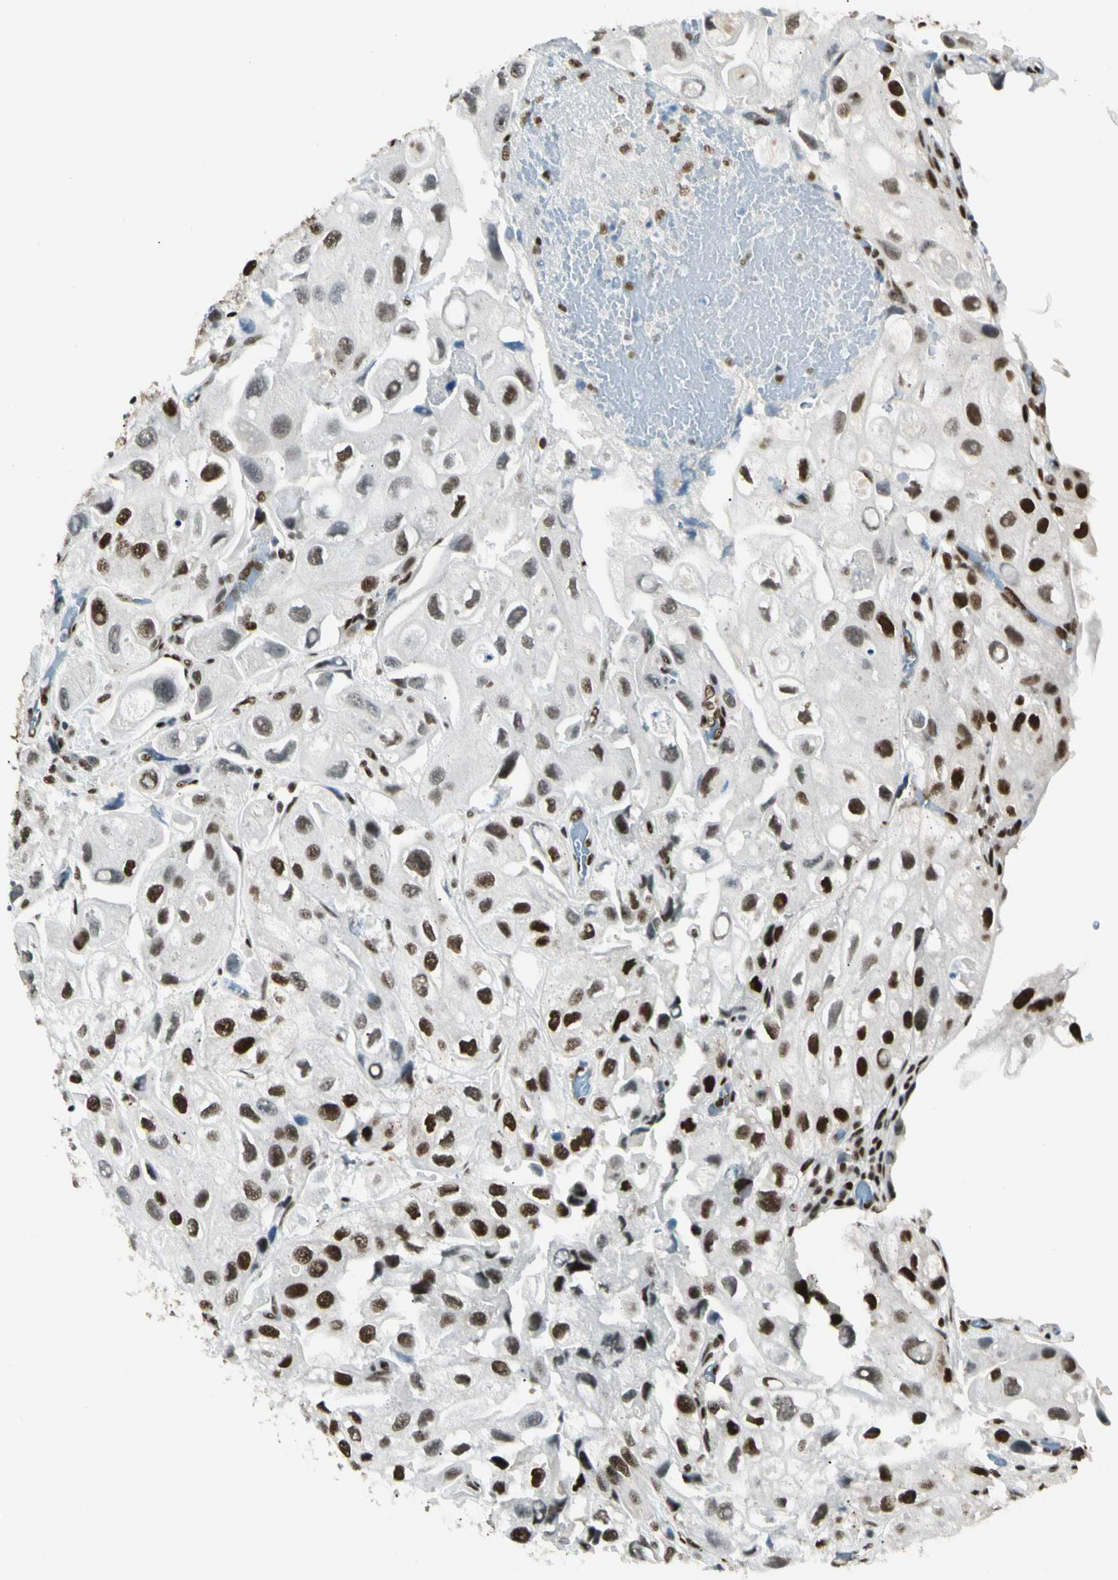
{"staining": {"intensity": "strong", "quantity": ">75%", "location": "nuclear"}, "tissue": "urothelial cancer", "cell_type": "Tumor cells", "image_type": "cancer", "snomed": [{"axis": "morphology", "description": "Urothelial carcinoma, High grade"}, {"axis": "topography", "description": "Urinary bladder"}], "caption": "Immunohistochemistry (DAB (3,3'-diaminobenzidine)) staining of urothelial carcinoma (high-grade) demonstrates strong nuclear protein expression in about >75% of tumor cells. (DAB (3,3'-diaminobenzidine) = brown stain, brightfield microscopy at high magnification).", "gene": "FUS", "patient": {"sex": "female", "age": 64}}